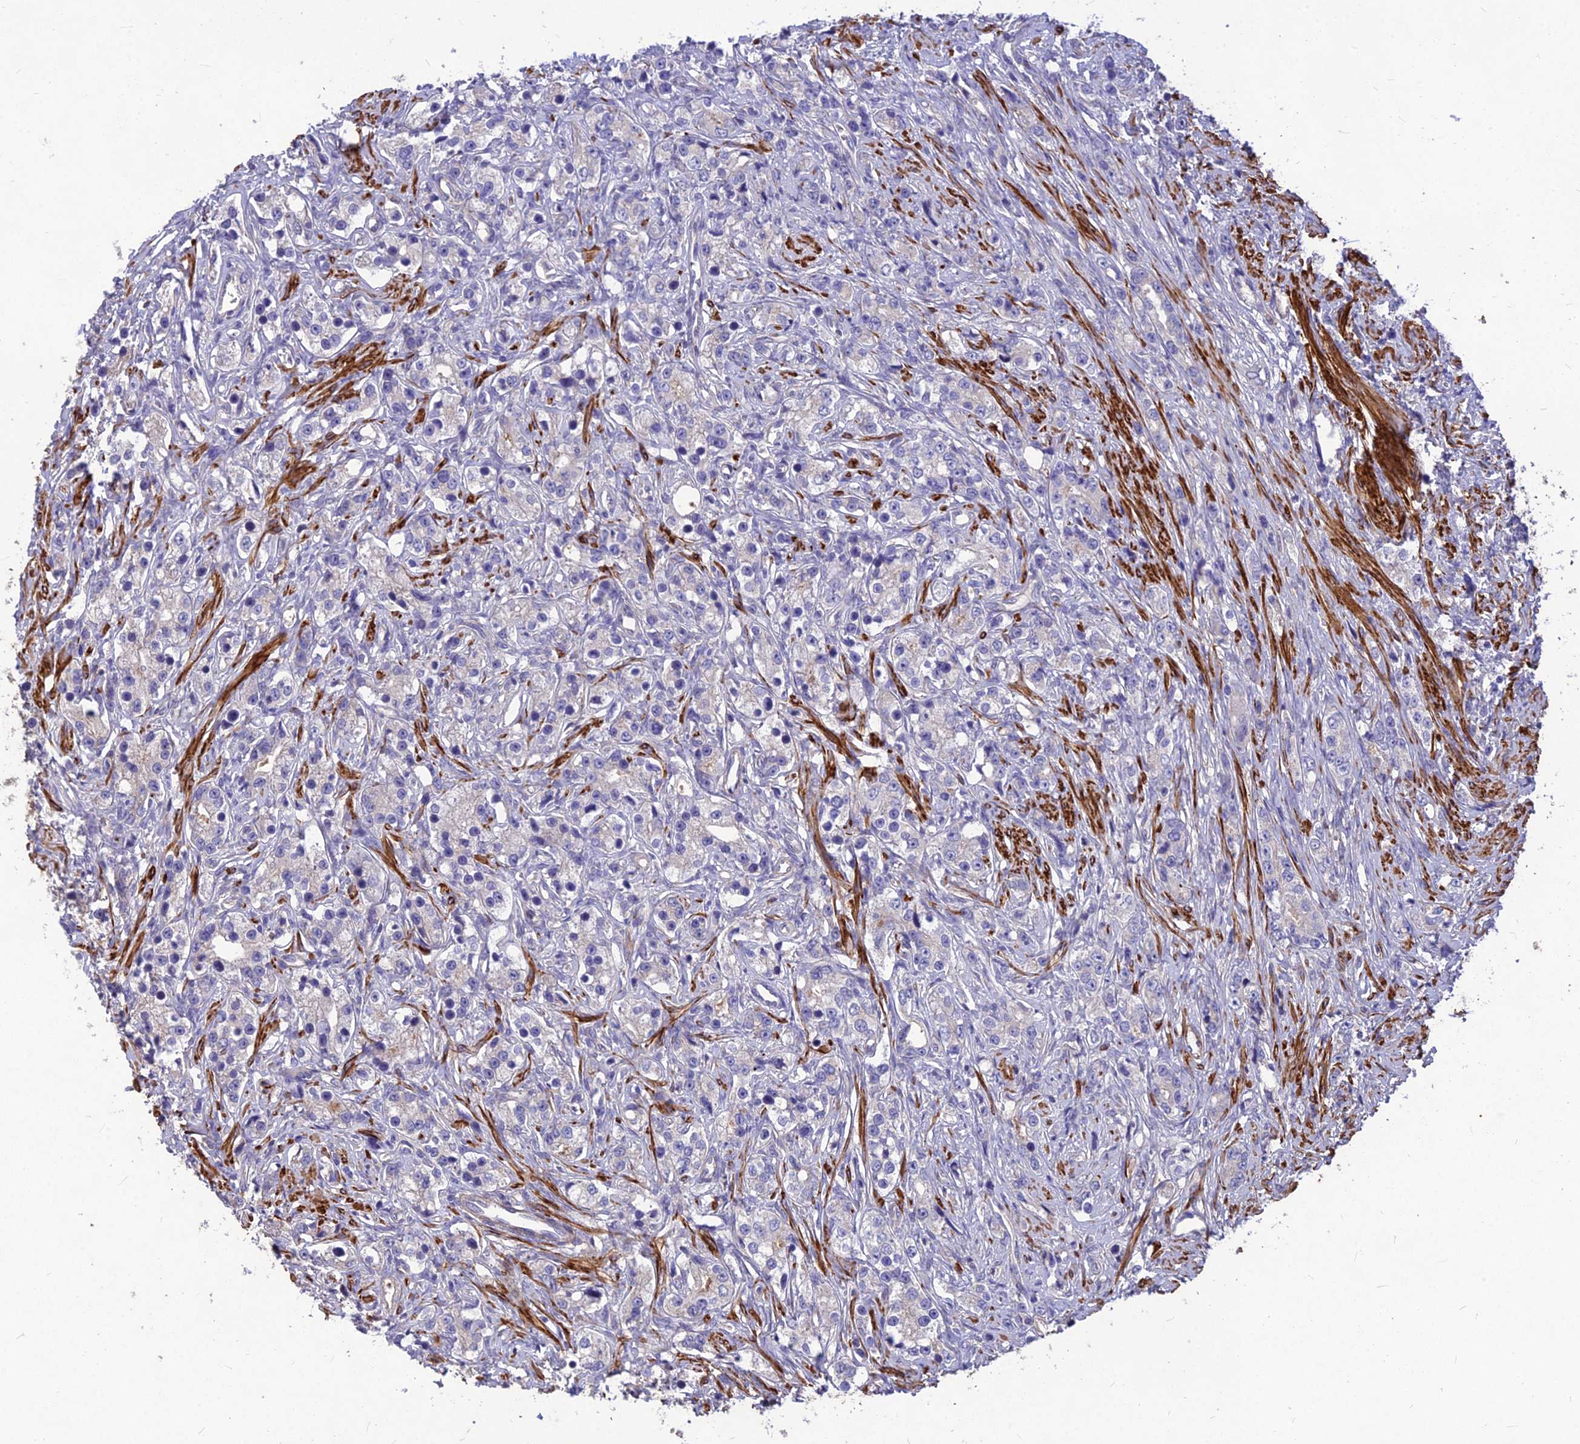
{"staining": {"intensity": "negative", "quantity": "none", "location": "none"}, "tissue": "prostate cancer", "cell_type": "Tumor cells", "image_type": "cancer", "snomed": [{"axis": "morphology", "description": "Adenocarcinoma, High grade"}, {"axis": "topography", "description": "Prostate"}], "caption": "Tumor cells show no significant positivity in prostate cancer.", "gene": "CLUH", "patient": {"sex": "male", "age": 63}}